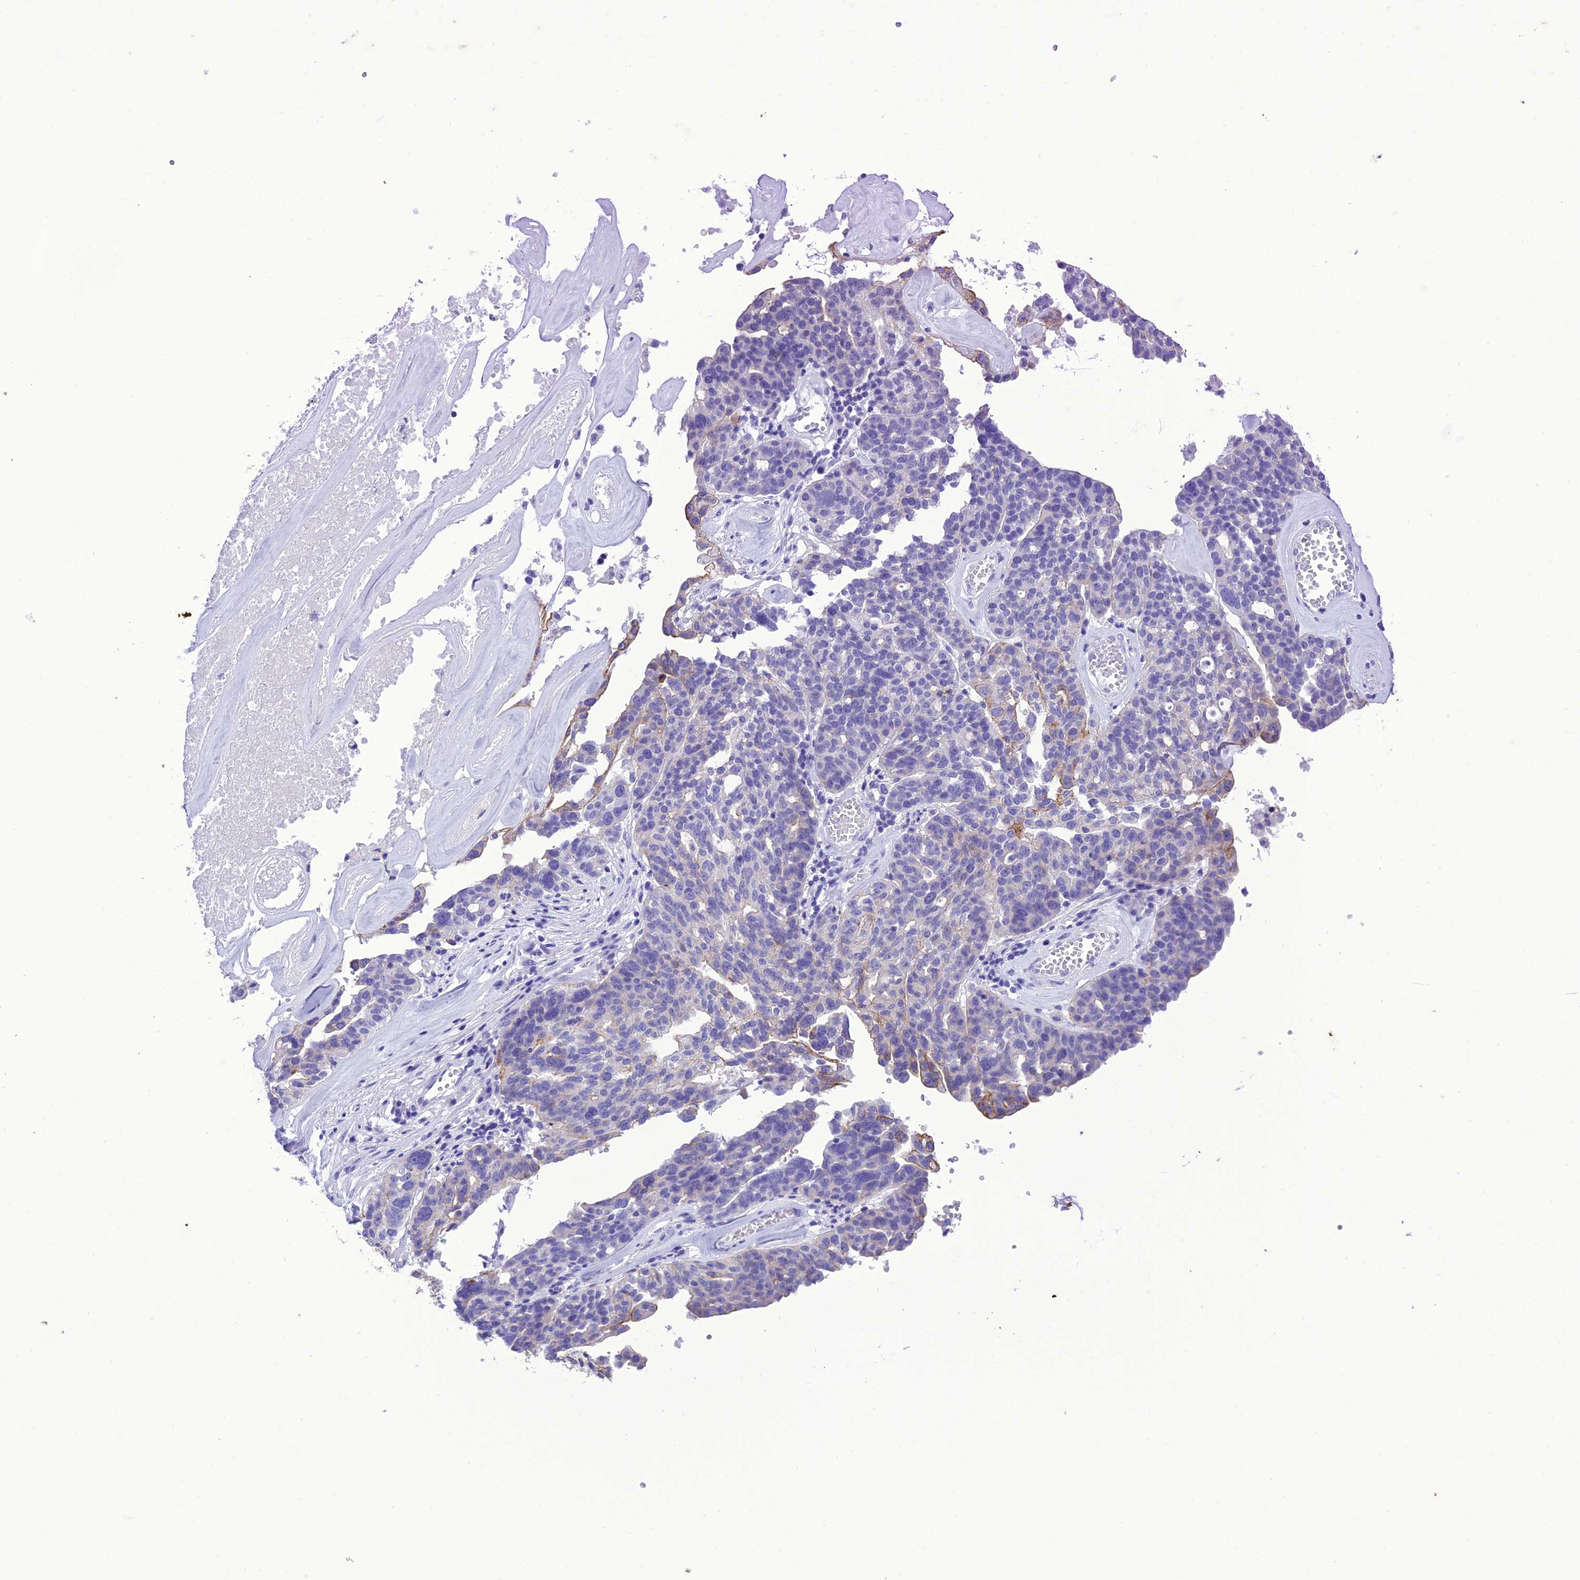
{"staining": {"intensity": "negative", "quantity": "none", "location": "none"}, "tissue": "ovarian cancer", "cell_type": "Tumor cells", "image_type": "cancer", "snomed": [{"axis": "morphology", "description": "Cystadenocarcinoma, serous, NOS"}, {"axis": "topography", "description": "Ovary"}], "caption": "This is a image of IHC staining of ovarian cancer, which shows no staining in tumor cells.", "gene": "VPS52", "patient": {"sex": "female", "age": 59}}